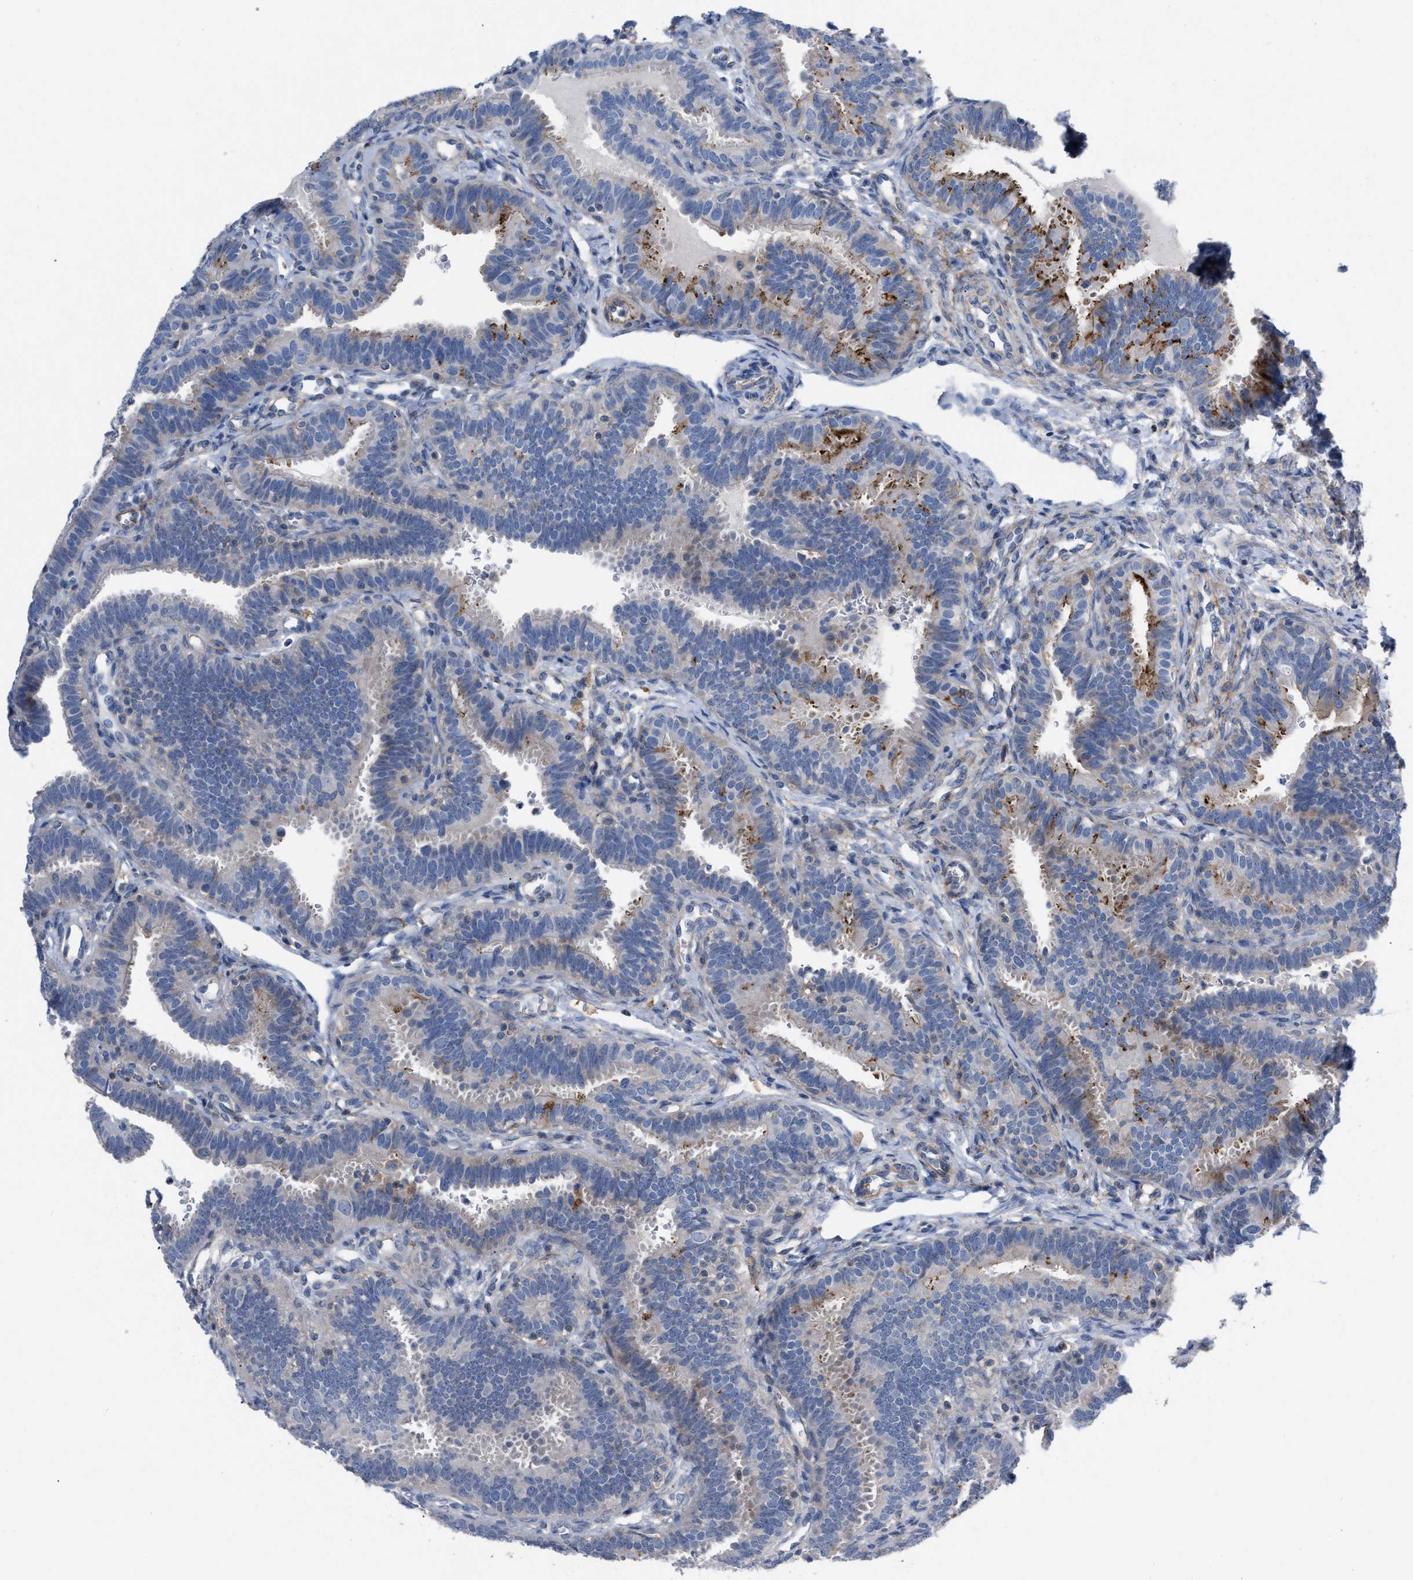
{"staining": {"intensity": "moderate", "quantity": "<25%", "location": "cytoplasmic/membranous"}, "tissue": "fallopian tube", "cell_type": "Glandular cells", "image_type": "normal", "snomed": [{"axis": "morphology", "description": "Normal tissue, NOS"}, {"axis": "topography", "description": "Fallopian tube"}, {"axis": "topography", "description": "Placenta"}], "caption": "Immunohistochemical staining of unremarkable fallopian tube exhibits low levels of moderate cytoplasmic/membranous expression in approximately <25% of glandular cells. The protein of interest is stained brown, and the nuclei are stained in blue (DAB IHC with brightfield microscopy, high magnification).", "gene": "TMEM131", "patient": {"sex": "female", "age": 34}}